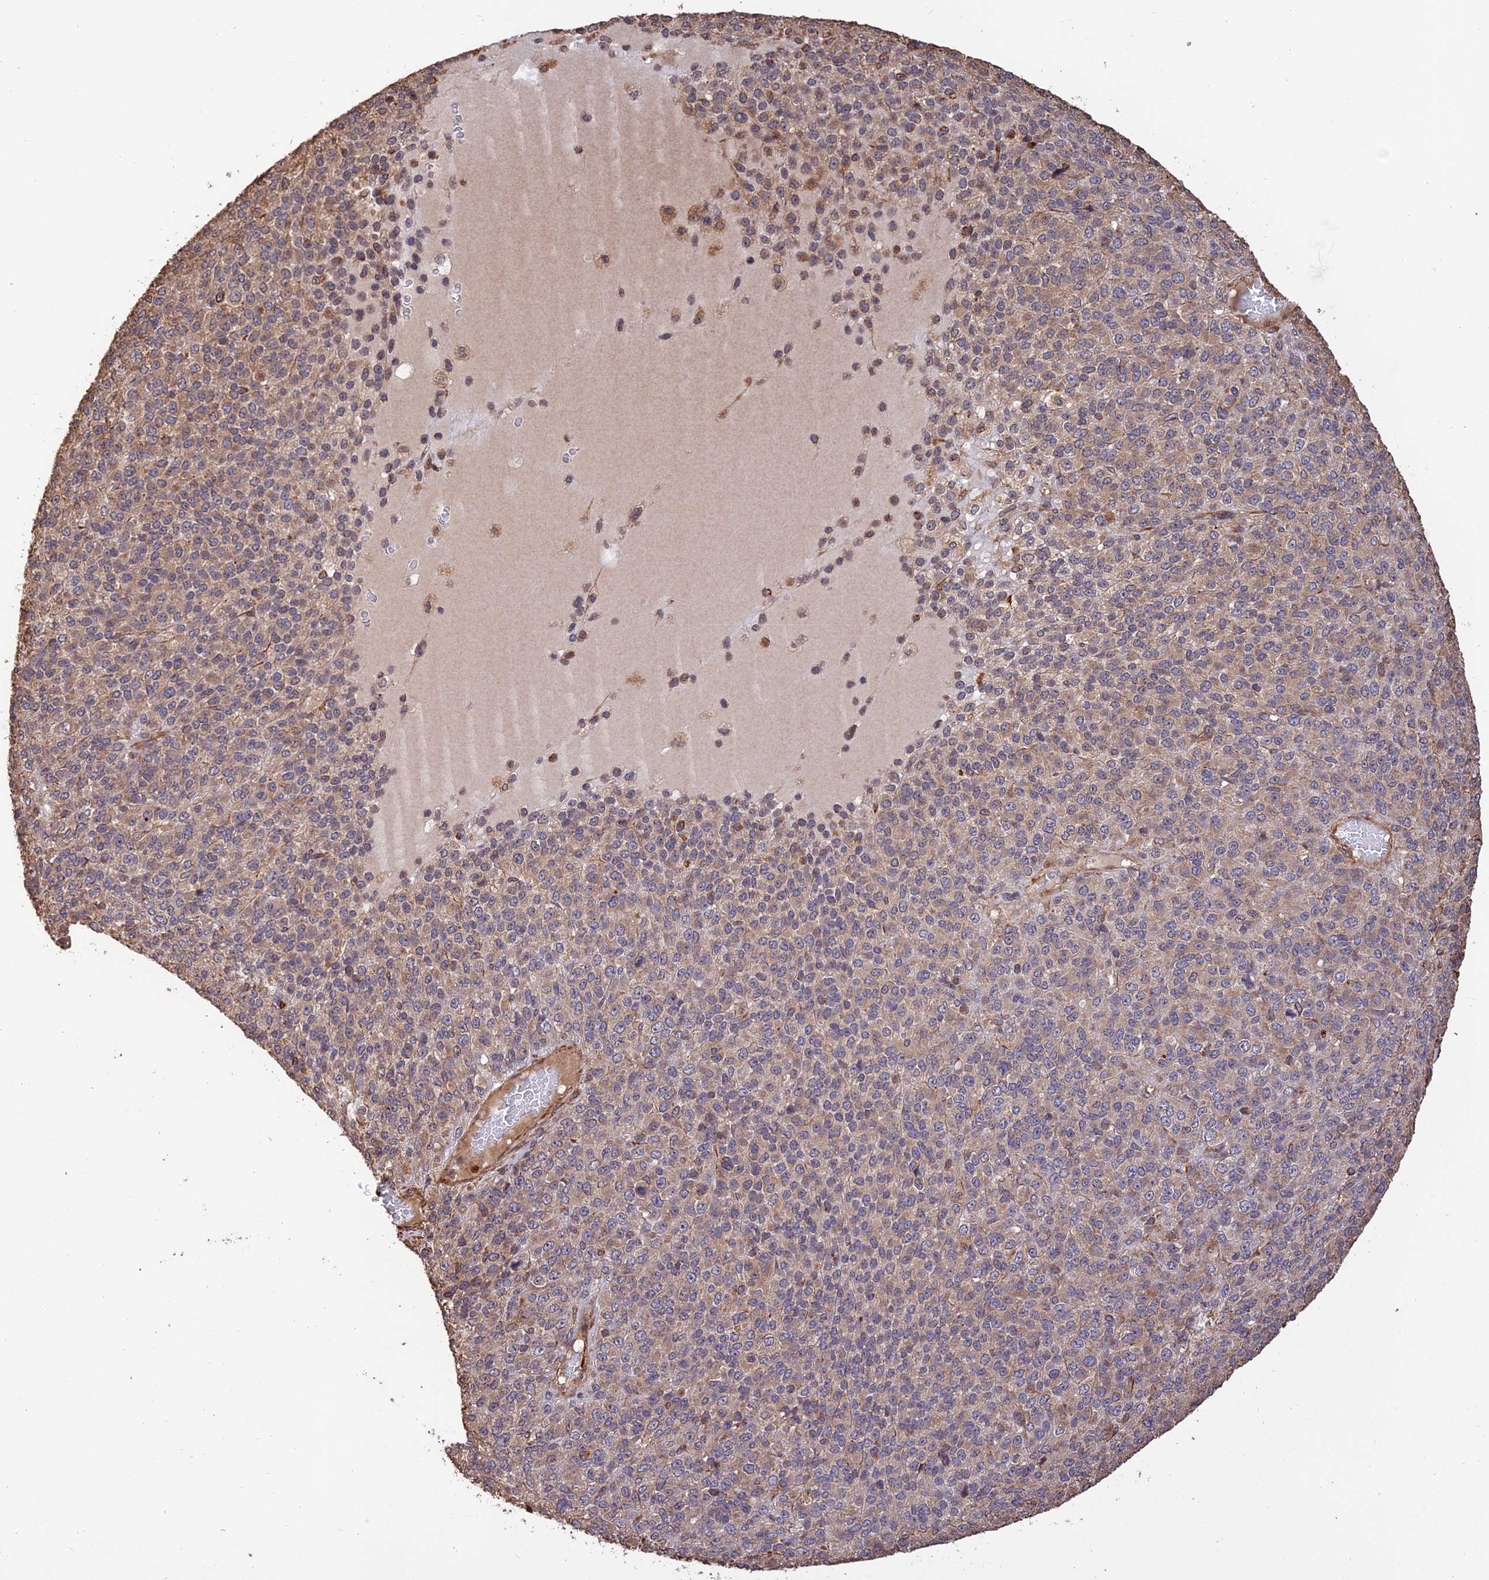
{"staining": {"intensity": "moderate", "quantity": "25%-75%", "location": "cytoplasmic/membranous"}, "tissue": "melanoma", "cell_type": "Tumor cells", "image_type": "cancer", "snomed": [{"axis": "morphology", "description": "Malignant melanoma, Metastatic site"}, {"axis": "topography", "description": "Brain"}], "caption": "Immunohistochemical staining of human malignant melanoma (metastatic site) reveals moderate cytoplasmic/membranous protein positivity in approximately 25%-75% of tumor cells.", "gene": "CREBL2", "patient": {"sex": "female", "age": 56}}